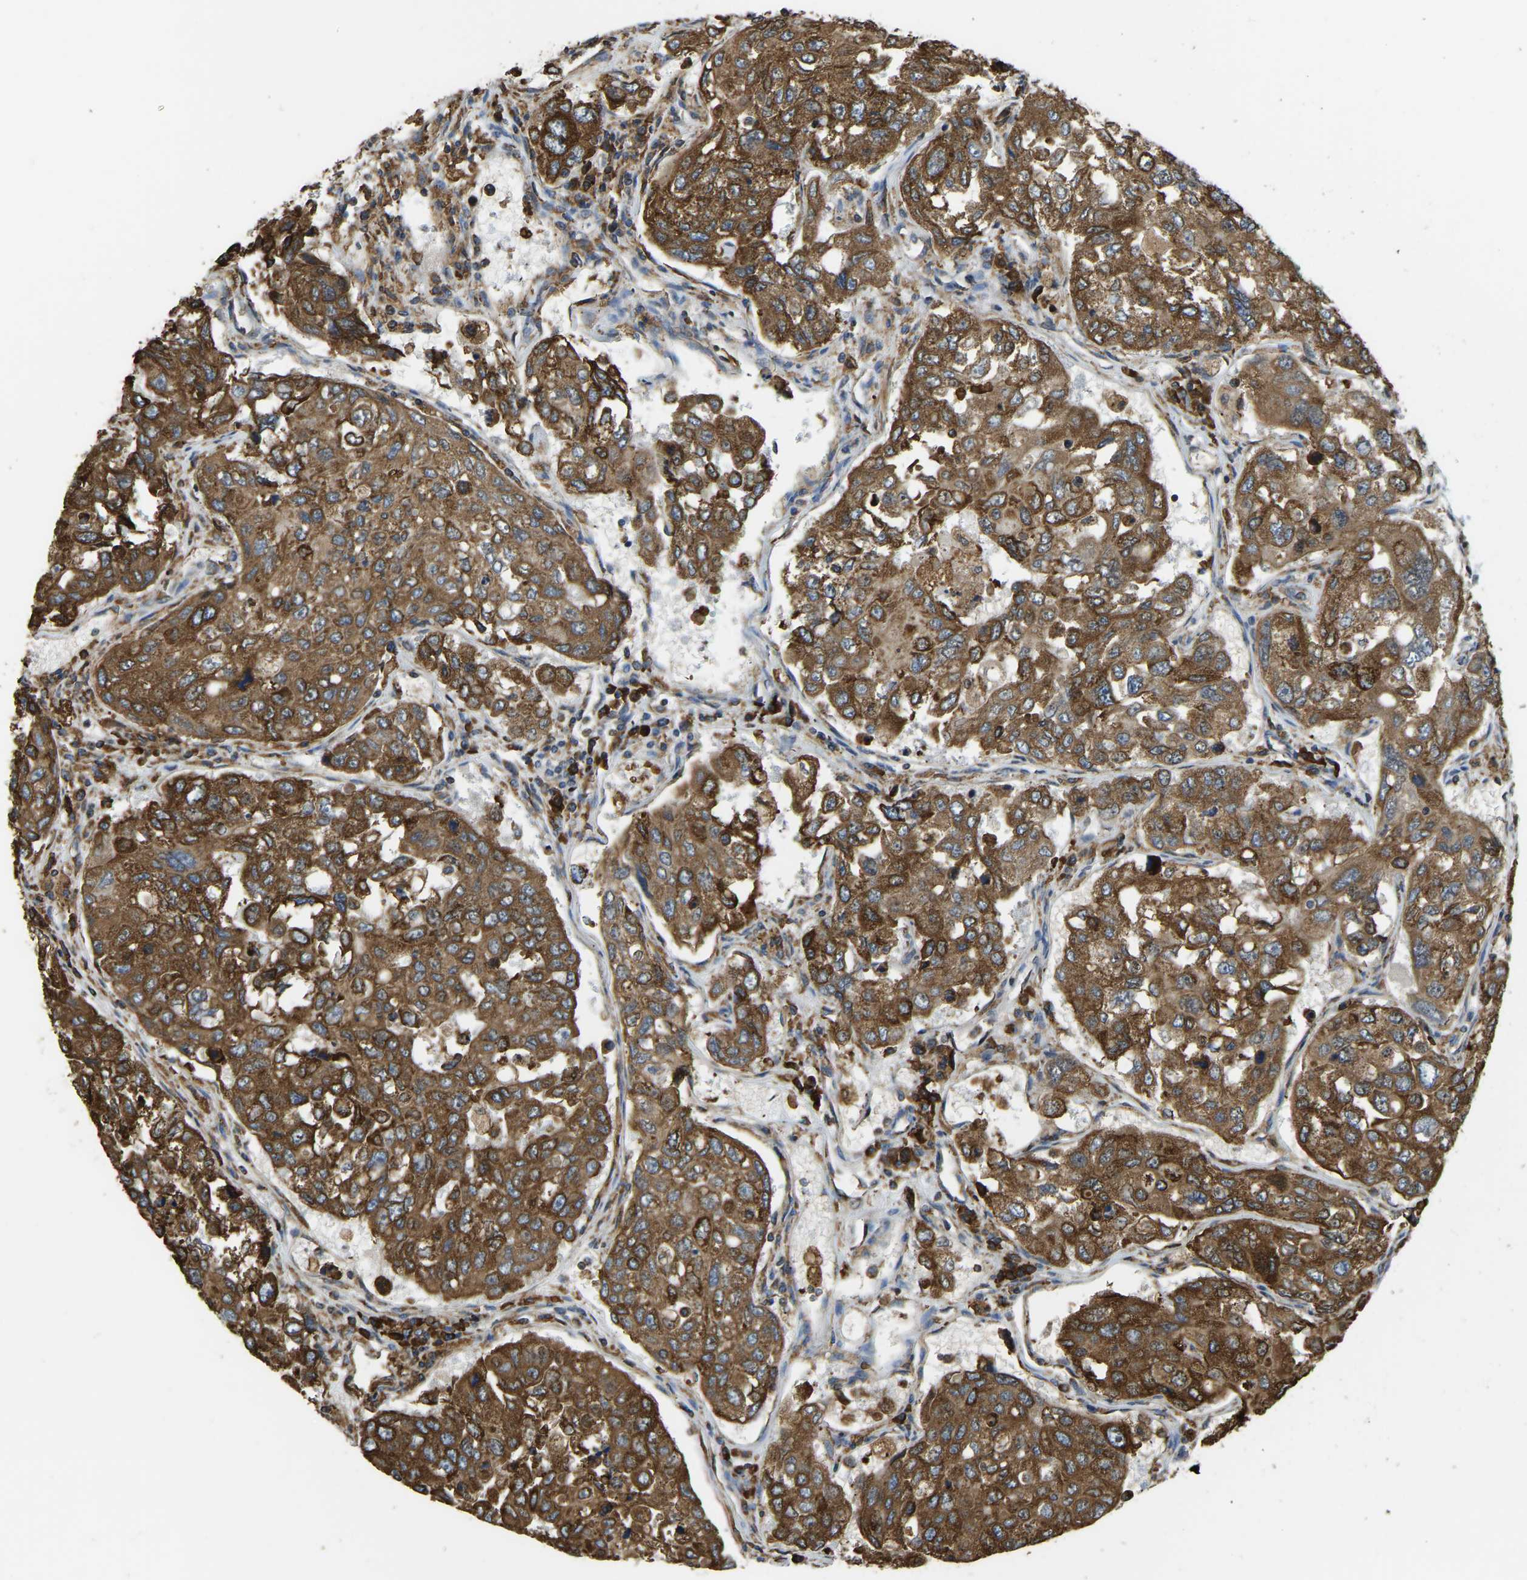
{"staining": {"intensity": "strong", "quantity": ">75%", "location": "cytoplasmic/membranous"}, "tissue": "urothelial cancer", "cell_type": "Tumor cells", "image_type": "cancer", "snomed": [{"axis": "morphology", "description": "Urothelial carcinoma, High grade"}, {"axis": "topography", "description": "Lymph node"}, {"axis": "topography", "description": "Urinary bladder"}], "caption": "Brown immunohistochemical staining in high-grade urothelial carcinoma demonstrates strong cytoplasmic/membranous staining in approximately >75% of tumor cells. The staining was performed using DAB (3,3'-diaminobenzidine), with brown indicating positive protein expression. Nuclei are stained blue with hematoxylin.", "gene": "RNF115", "patient": {"sex": "male", "age": 51}}